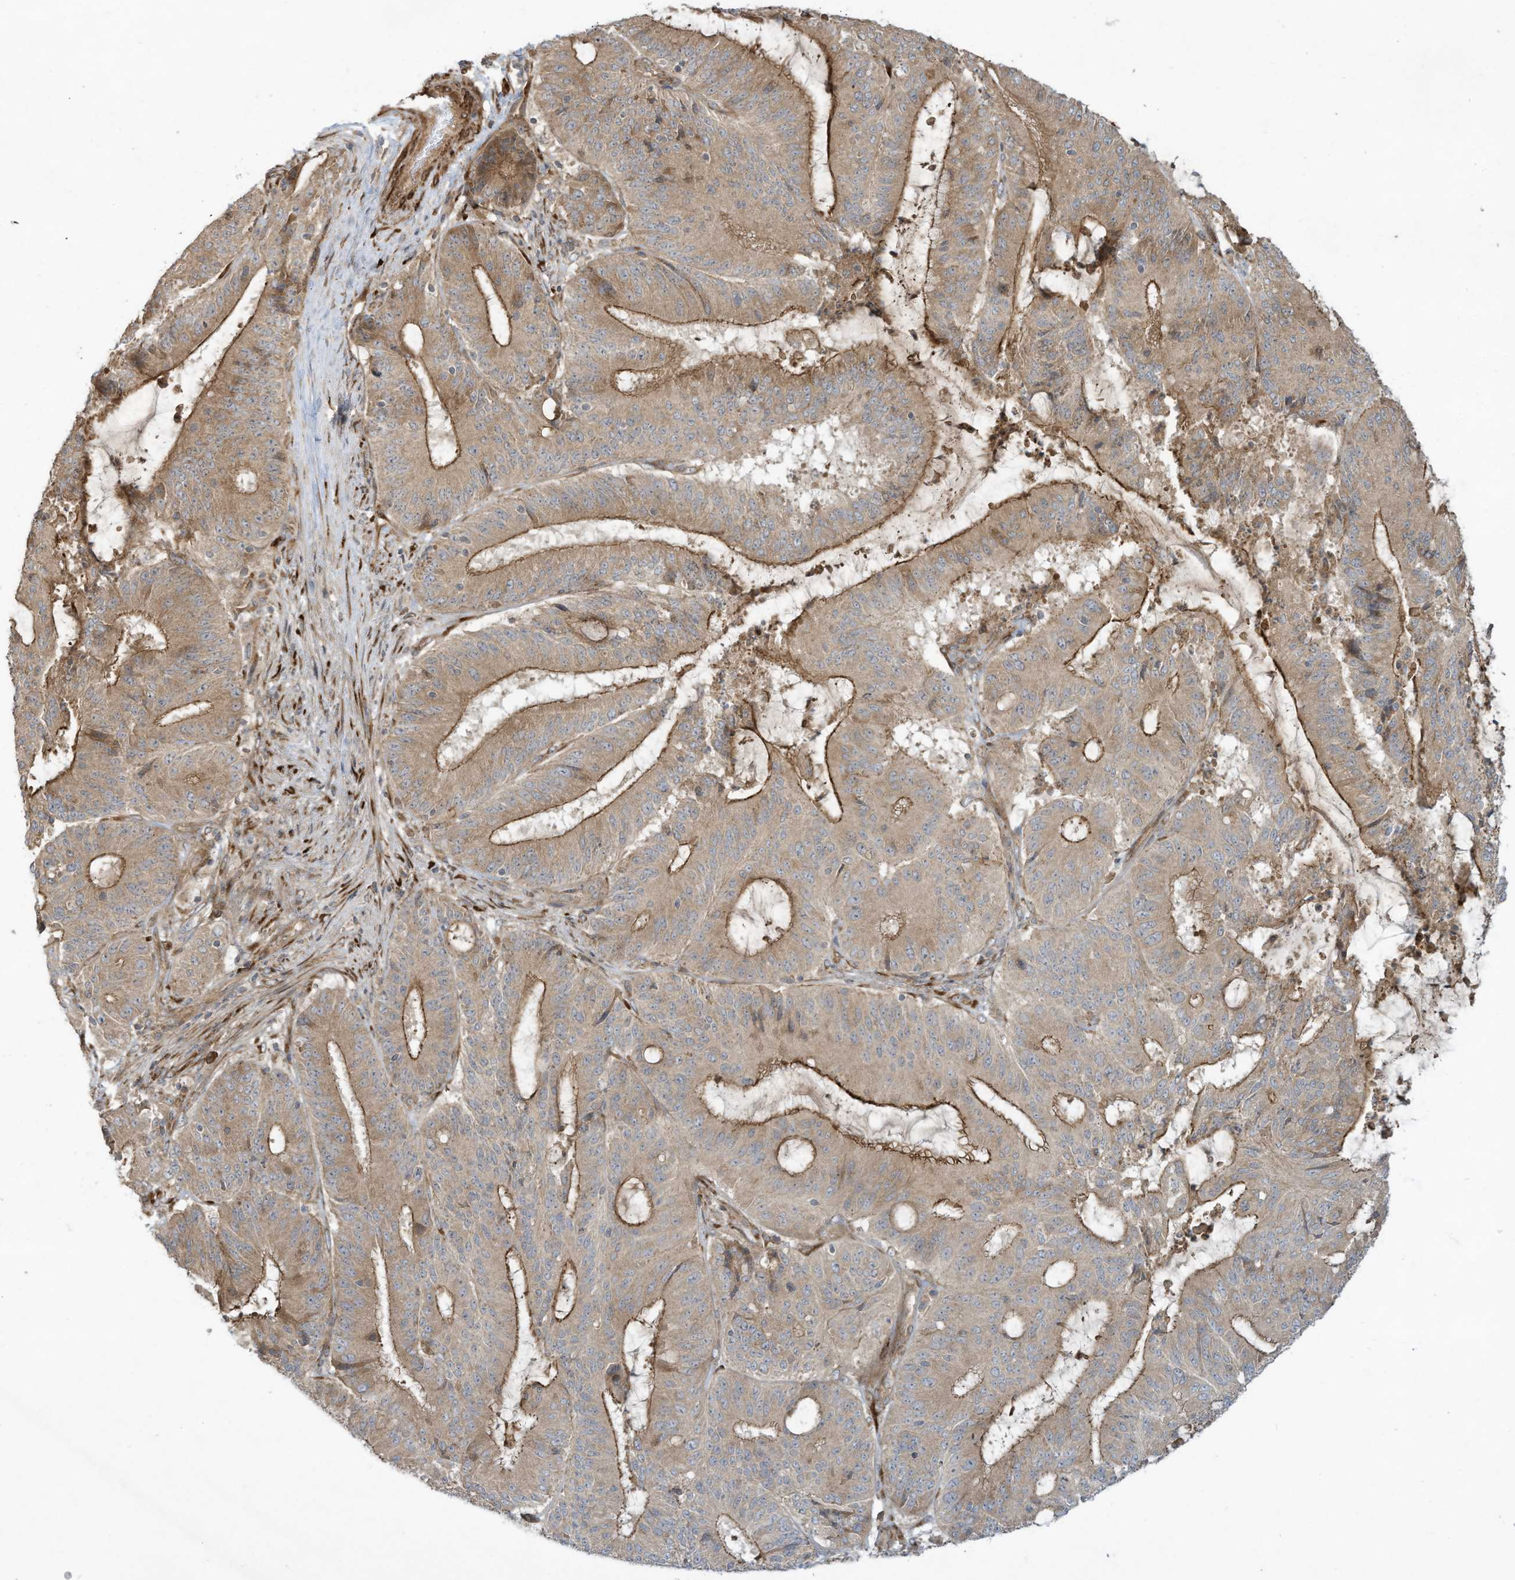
{"staining": {"intensity": "moderate", "quantity": ">75%", "location": "cytoplasmic/membranous"}, "tissue": "liver cancer", "cell_type": "Tumor cells", "image_type": "cancer", "snomed": [{"axis": "morphology", "description": "Normal tissue, NOS"}, {"axis": "morphology", "description": "Cholangiocarcinoma"}, {"axis": "topography", "description": "Liver"}, {"axis": "topography", "description": "Peripheral nerve tissue"}], "caption": "Liver cancer (cholangiocarcinoma) tissue displays moderate cytoplasmic/membranous expression in approximately >75% of tumor cells The protein of interest is shown in brown color, while the nuclei are stained blue.", "gene": "DDIT4", "patient": {"sex": "female", "age": 73}}